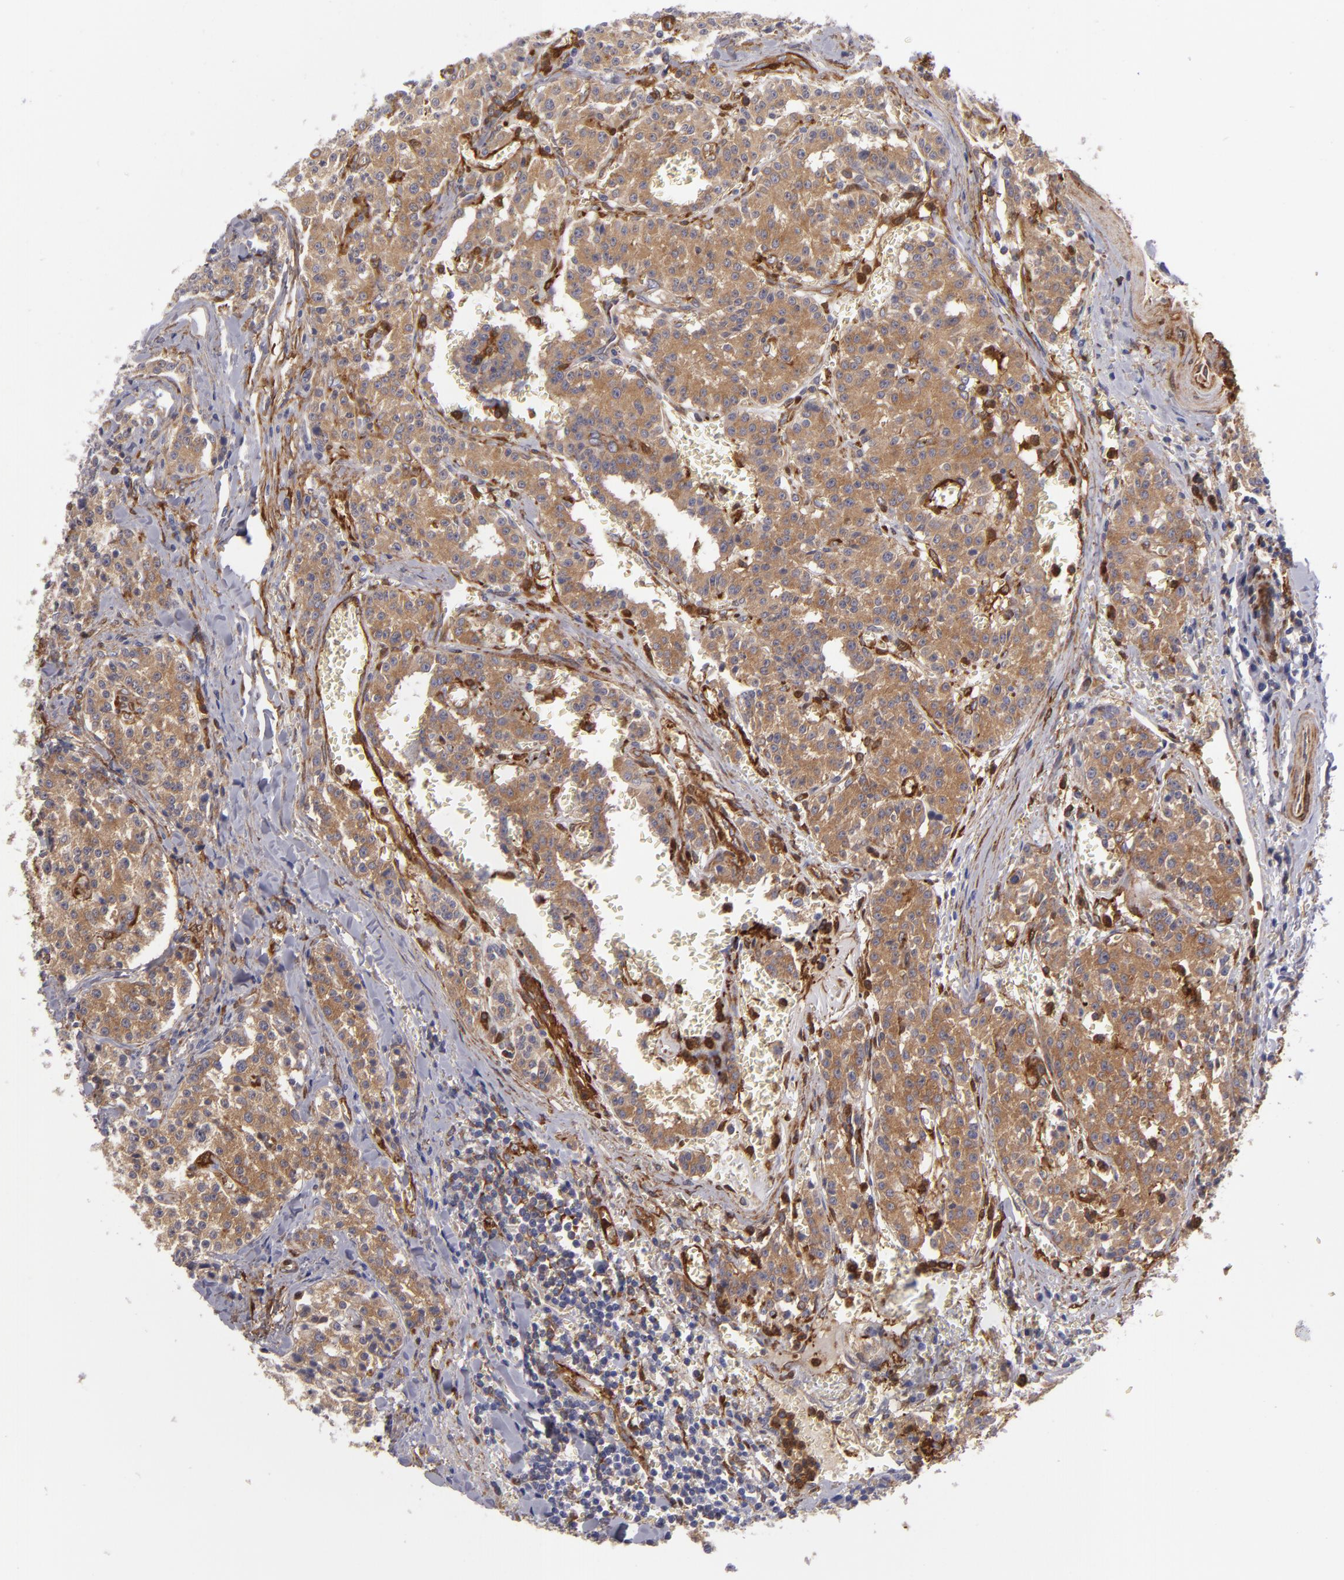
{"staining": {"intensity": "moderate", "quantity": ">75%", "location": "cytoplasmic/membranous"}, "tissue": "carcinoid", "cell_type": "Tumor cells", "image_type": "cancer", "snomed": [{"axis": "morphology", "description": "Carcinoid, malignant, NOS"}, {"axis": "topography", "description": "Stomach"}], "caption": "The image demonstrates staining of carcinoid (malignant), revealing moderate cytoplasmic/membranous protein positivity (brown color) within tumor cells. (DAB (3,3'-diaminobenzidine) = brown stain, brightfield microscopy at high magnification).", "gene": "VCL", "patient": {"sex": "female", "age": 76}}